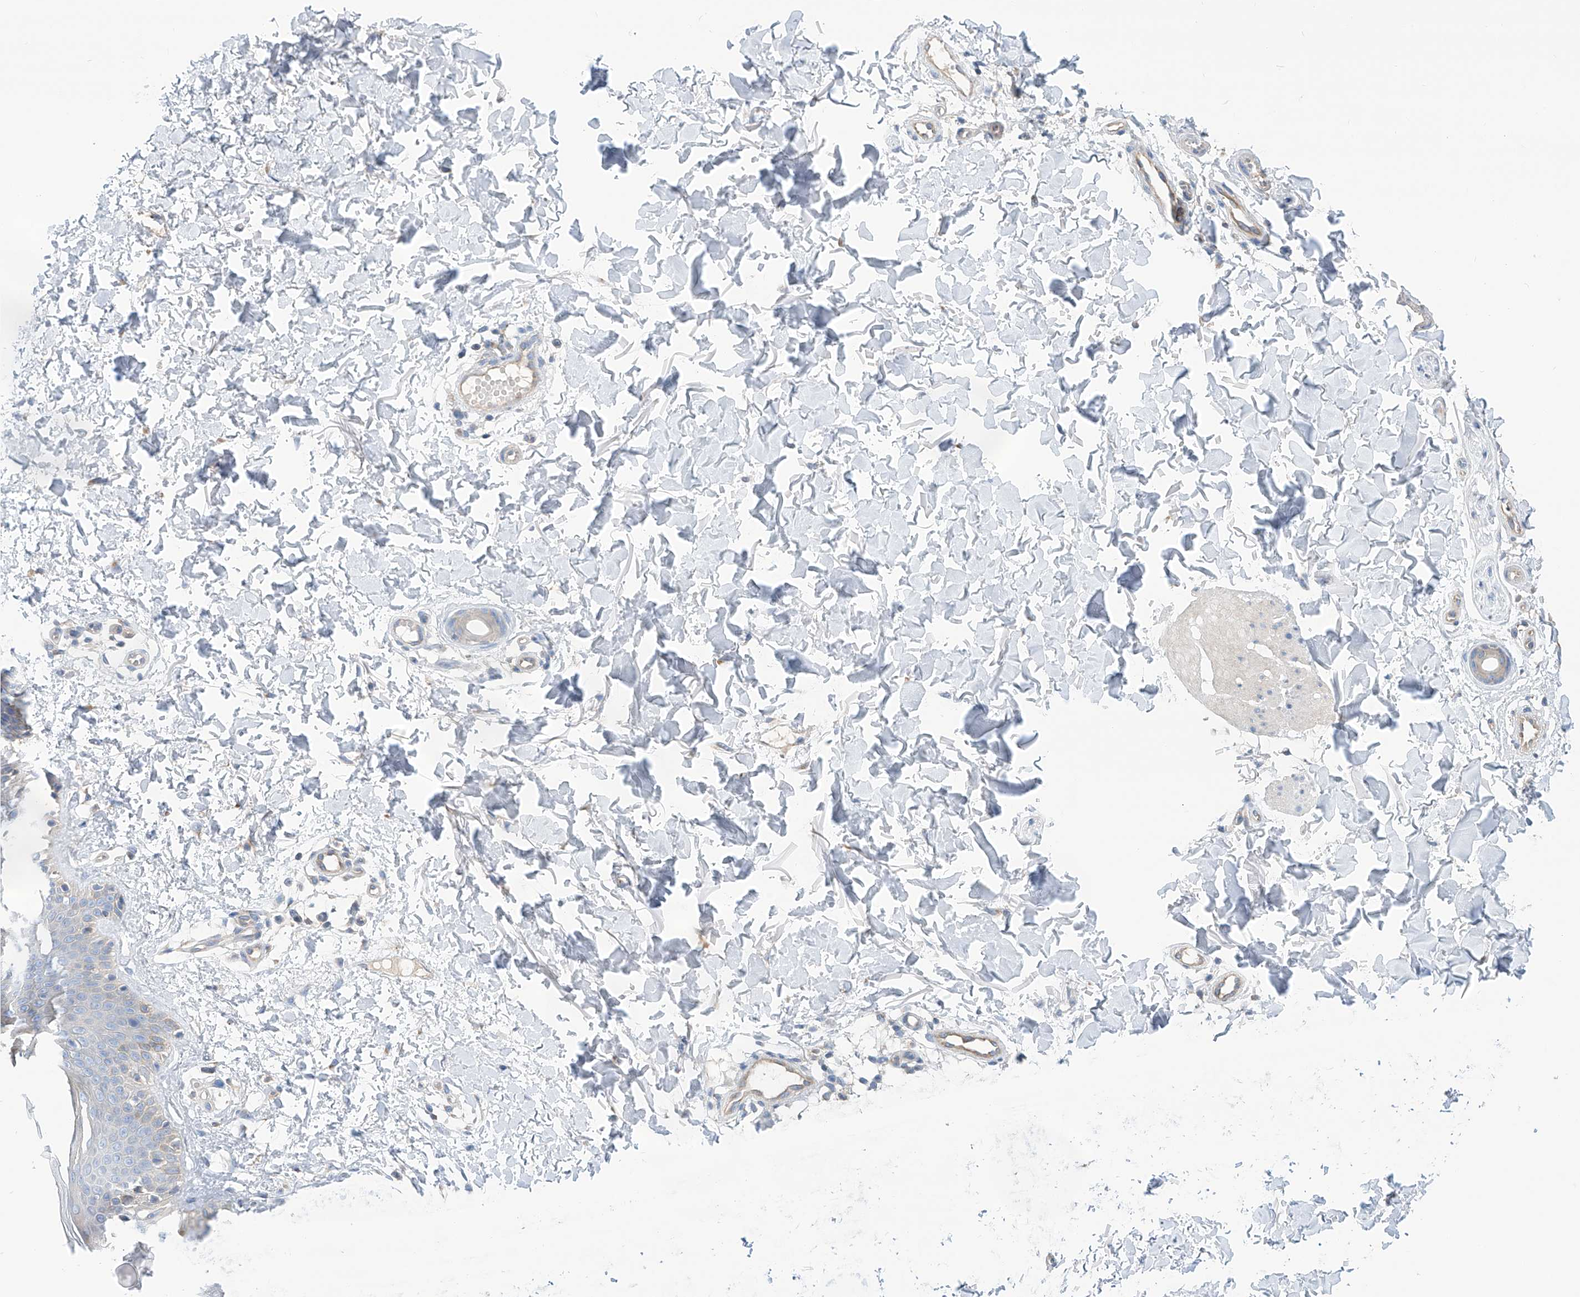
{"staining": {"intensity": "negative", "quantity": "none", "location": "none"}, "tissue": "skin", "cell_type": "Fibroblasts", "image_type": "normal", "snomed": [{"axis": "morphology", "description": "Normal tissue, NOS"}, {"axis": "topography", "description": "Skin"}], "caption": "A photomicrograph of skin stained for a protein demonstrates no brown staining in fibroblasts. (Brightfield microscopy of DAB immunohistochemistry (IHC) at high magnification).", "gene": "SLC22A7", "patient": {"sex": "male", "age": 37}}